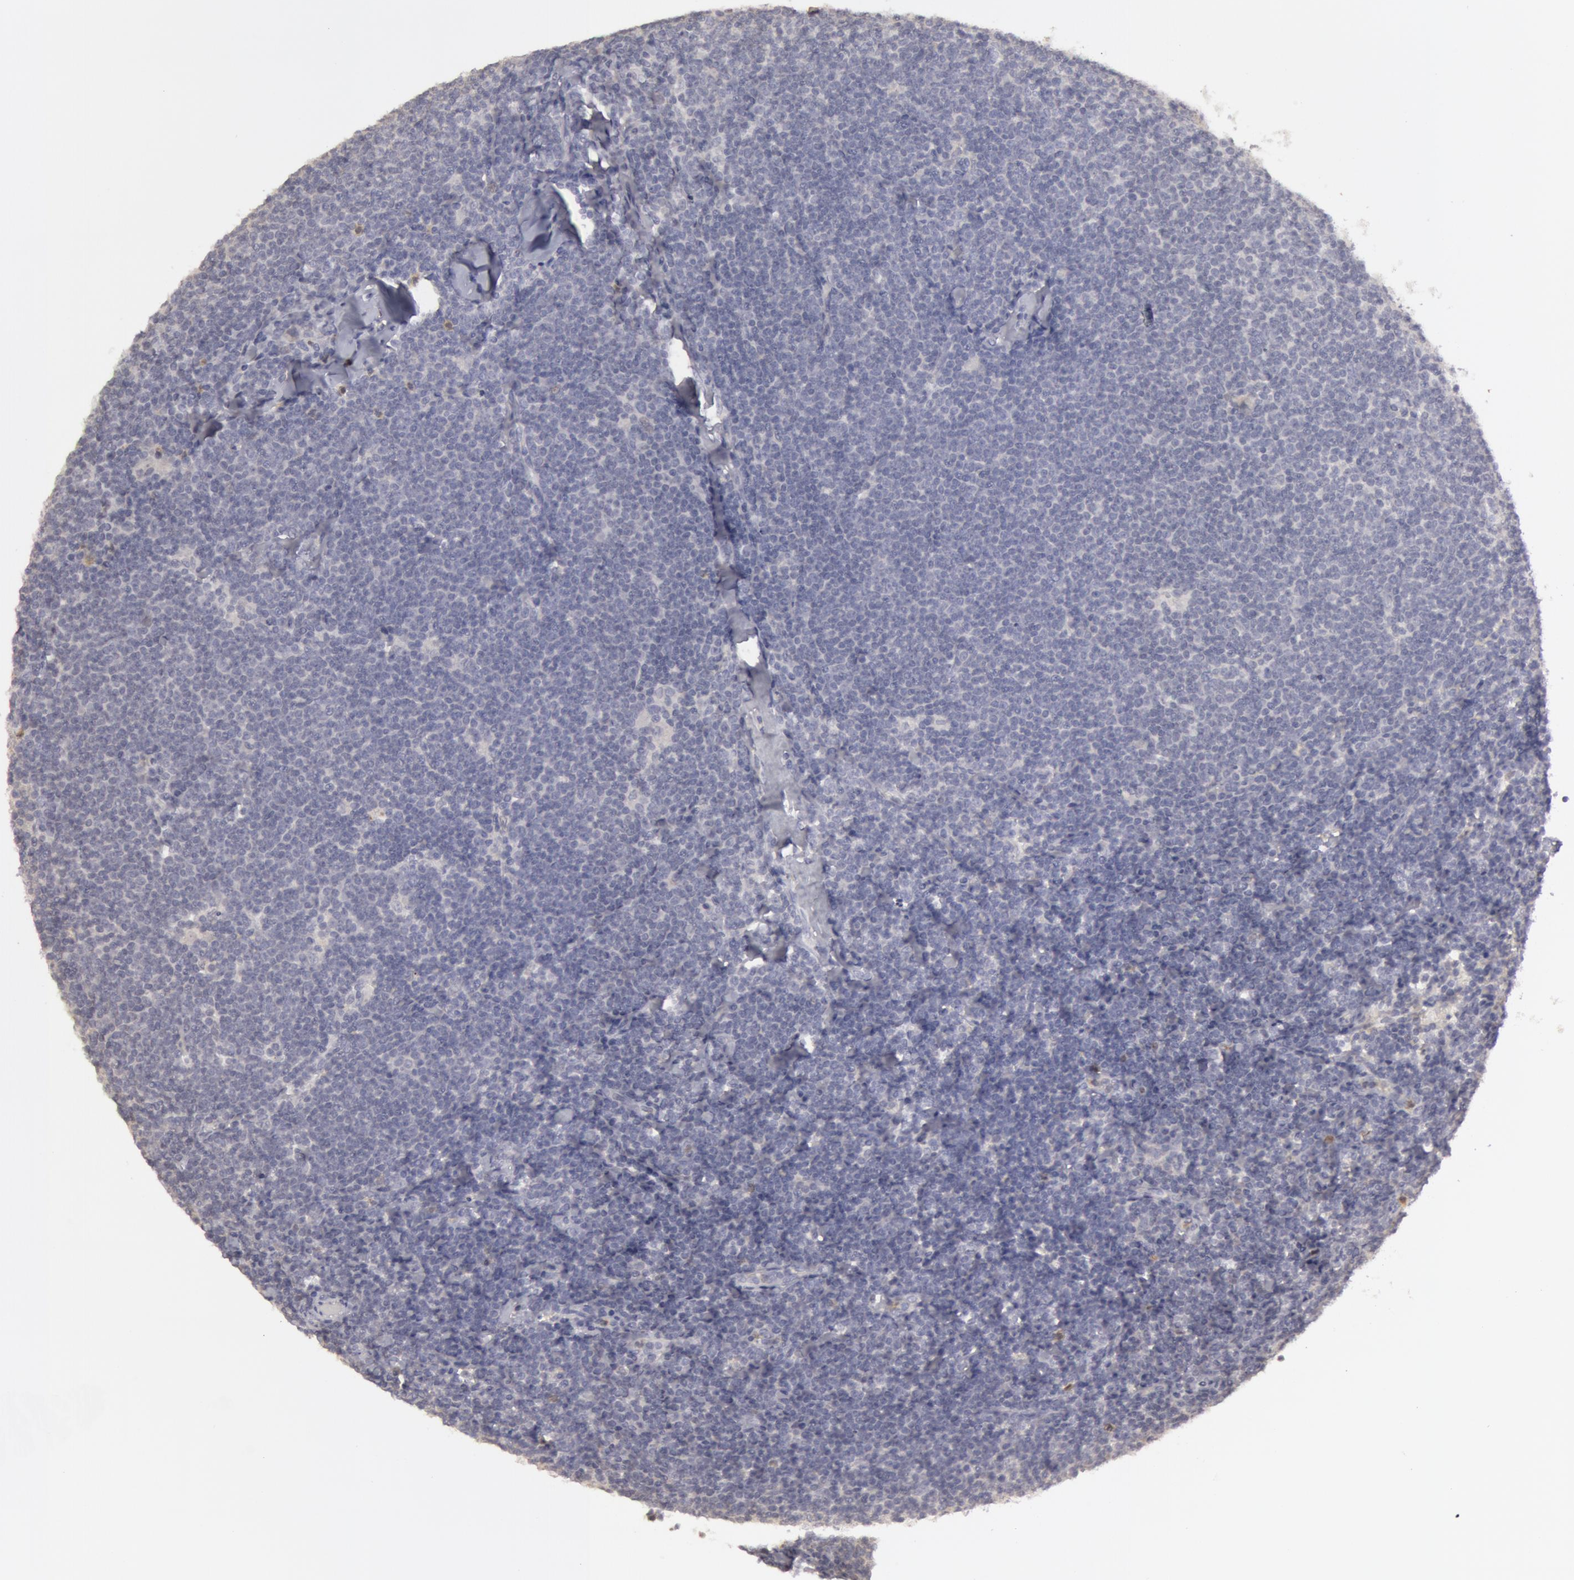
{"staining": {"intensity": "weak", "quantity": "<25%", "location": "cytoplasmic/membranous,nuclear"}, "tissue": "lymphoma", "cell_type": "Tumor cells", "image_type": "cancer", "snomed": [{"axis": "morphology", "description": "Malignant lymphoma, non-Hodgkin's type, Low grade"}, {"axis": "topography", "description": "Lymph node"}], "caption": "DAB (3,3'-diaminobenzidine) immunohistochemical staining of human low-grade malignant lymphoma, non-Hodgkin's type reveals no significant expression in tumor cells.", "gene": "CAT", "patient": {"sex": "male", "age": 65}}